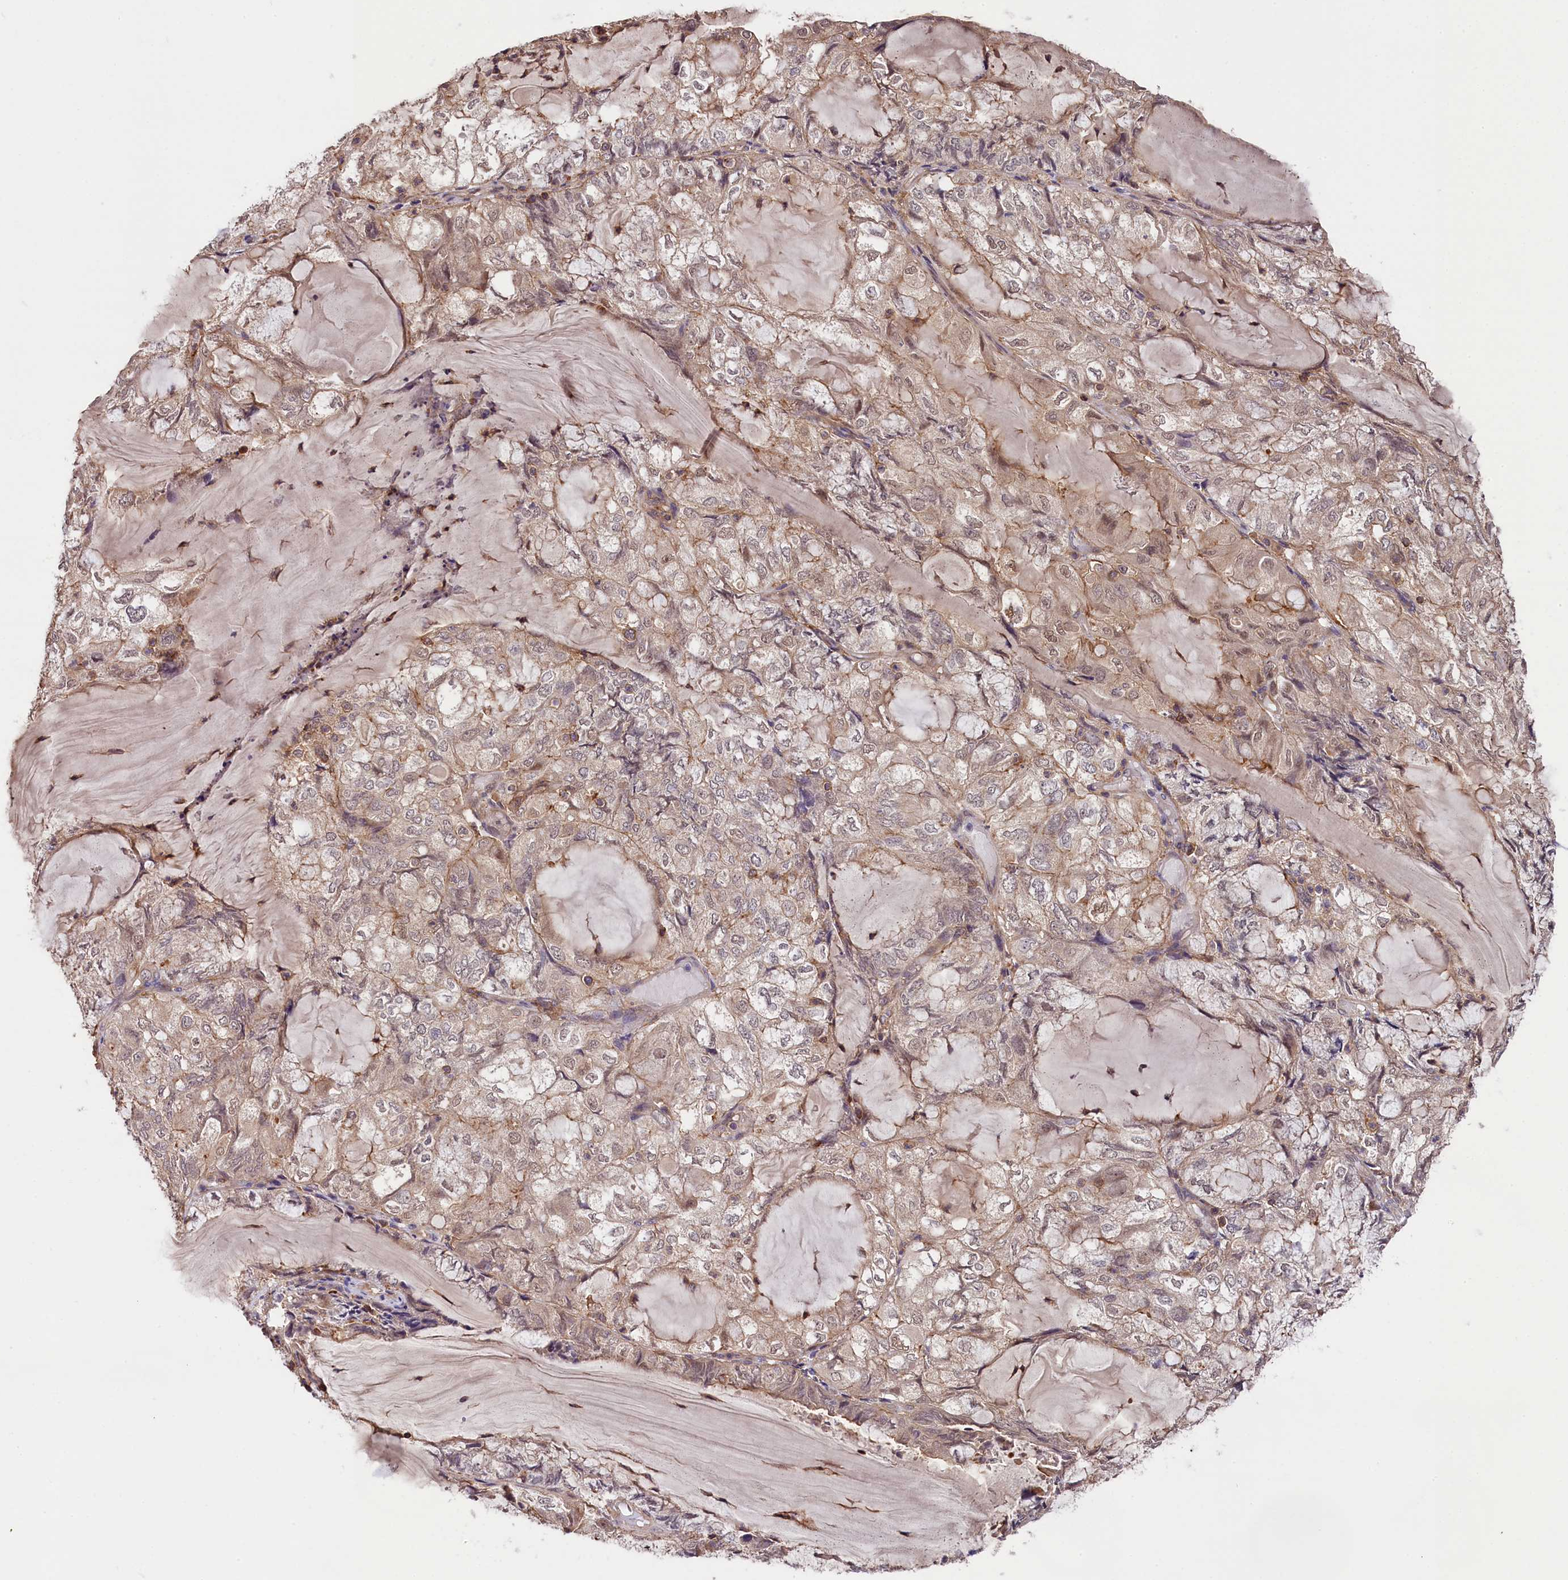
{"staining": {"intensity": "moderate", "quantity": "<25%", "location": "cytoplasmic/membranous"}, "tissue": "endometrial cancer", "cell_type": "Tumor cells", "image_type": "cancer", "snomed": [{"axis": "morphology", "description": "Adenocarcinoma, NOS"}, {"axis": "topography", "description": "Endometrium"}], "caption": "Endometrial cancer (adenocarcinoma) stained for a protein (brown) displays moderate cytoplasmic/membranous positive positivity in approximately <25% of tumor cells.", "gene": "SKIDA1", "patient": {"sex": "female", "age": 81}}